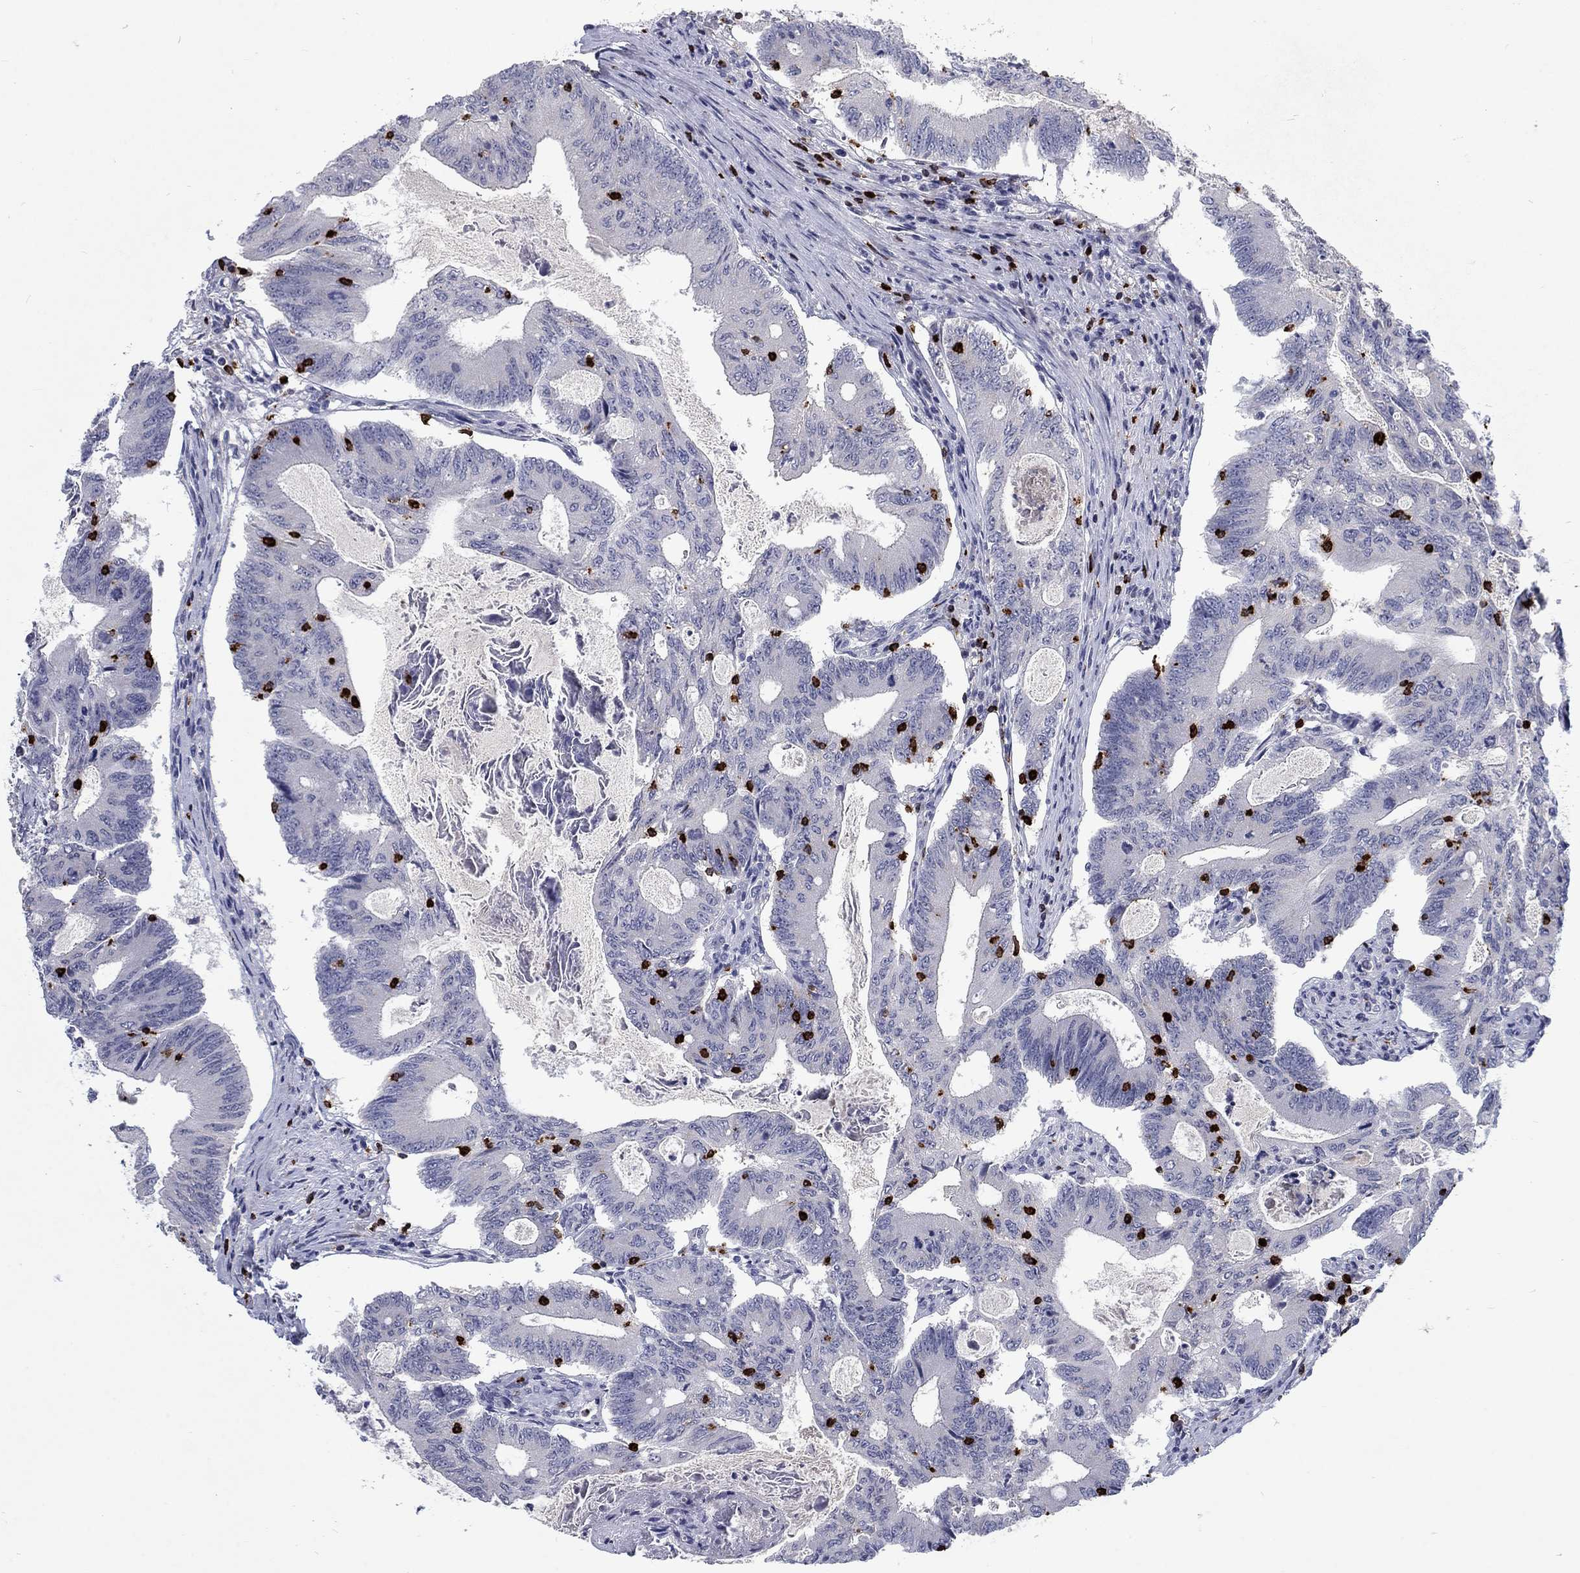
{"staining": {"intensity": "negative", "quantity": "none", "location": "none"}, "tissue": "colorectal cancer", "cell_type": "Tumor cells", "image_type": "cancer", "snomed": [{"axis": "morphology", "description": "Adenocarcinoma, NOS"}, {"axis": "topography", "description": "Colon"}], "caption": "The micrograph exhibits no staining of tumor cells in colorectal cancer.", "gene": "GZMA", "patient": {"sex": "female", "age": 70}}